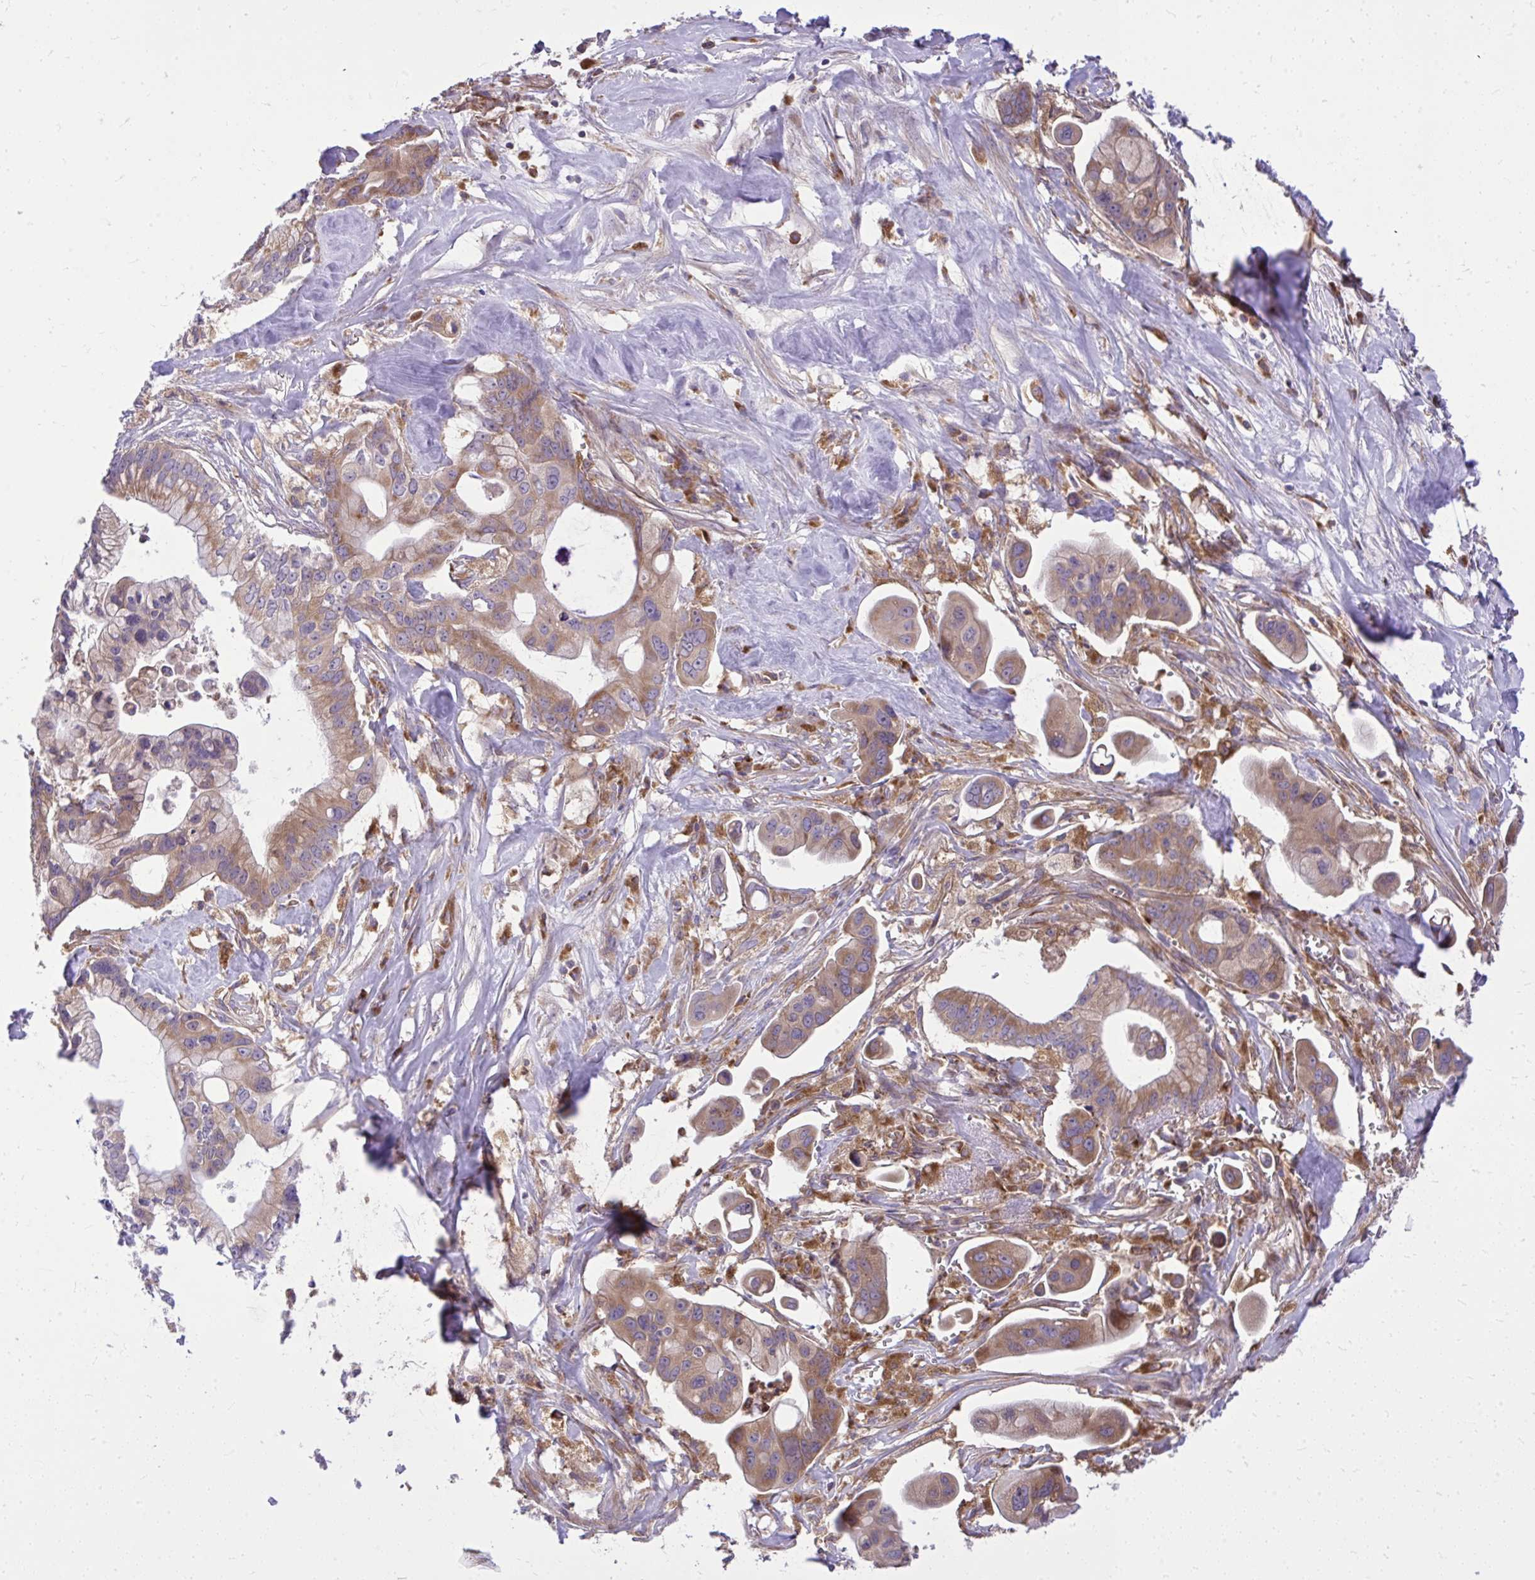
{"staining": {"intensity": "weak", "quantity": ">75%", "location": "cytoplasmic/membranous"}, "tissue": "pancreatic cancer", "cell_type": "Tumor cells", "image_type": "cancer", "snomed": [{"axis": "morphology", "description": "Adenocarcinoma, NOS"}, {"axis": "topography", "description": "Pancreas"}], "caption": "Adenocarcinoma (pancreatic) was stained to show a protein in brown. There is low levels of weak cytoplasmic/membranous staining in about >75% of tumor cells. The protein is stained brown, and the nuclei are stained in blue (DAB (3,3'-diaminobenzidine) IHC with brightfield microscopy, high magnification).", "gene": "PAIP2", "patient": {"sex": "male", "age": 68}}